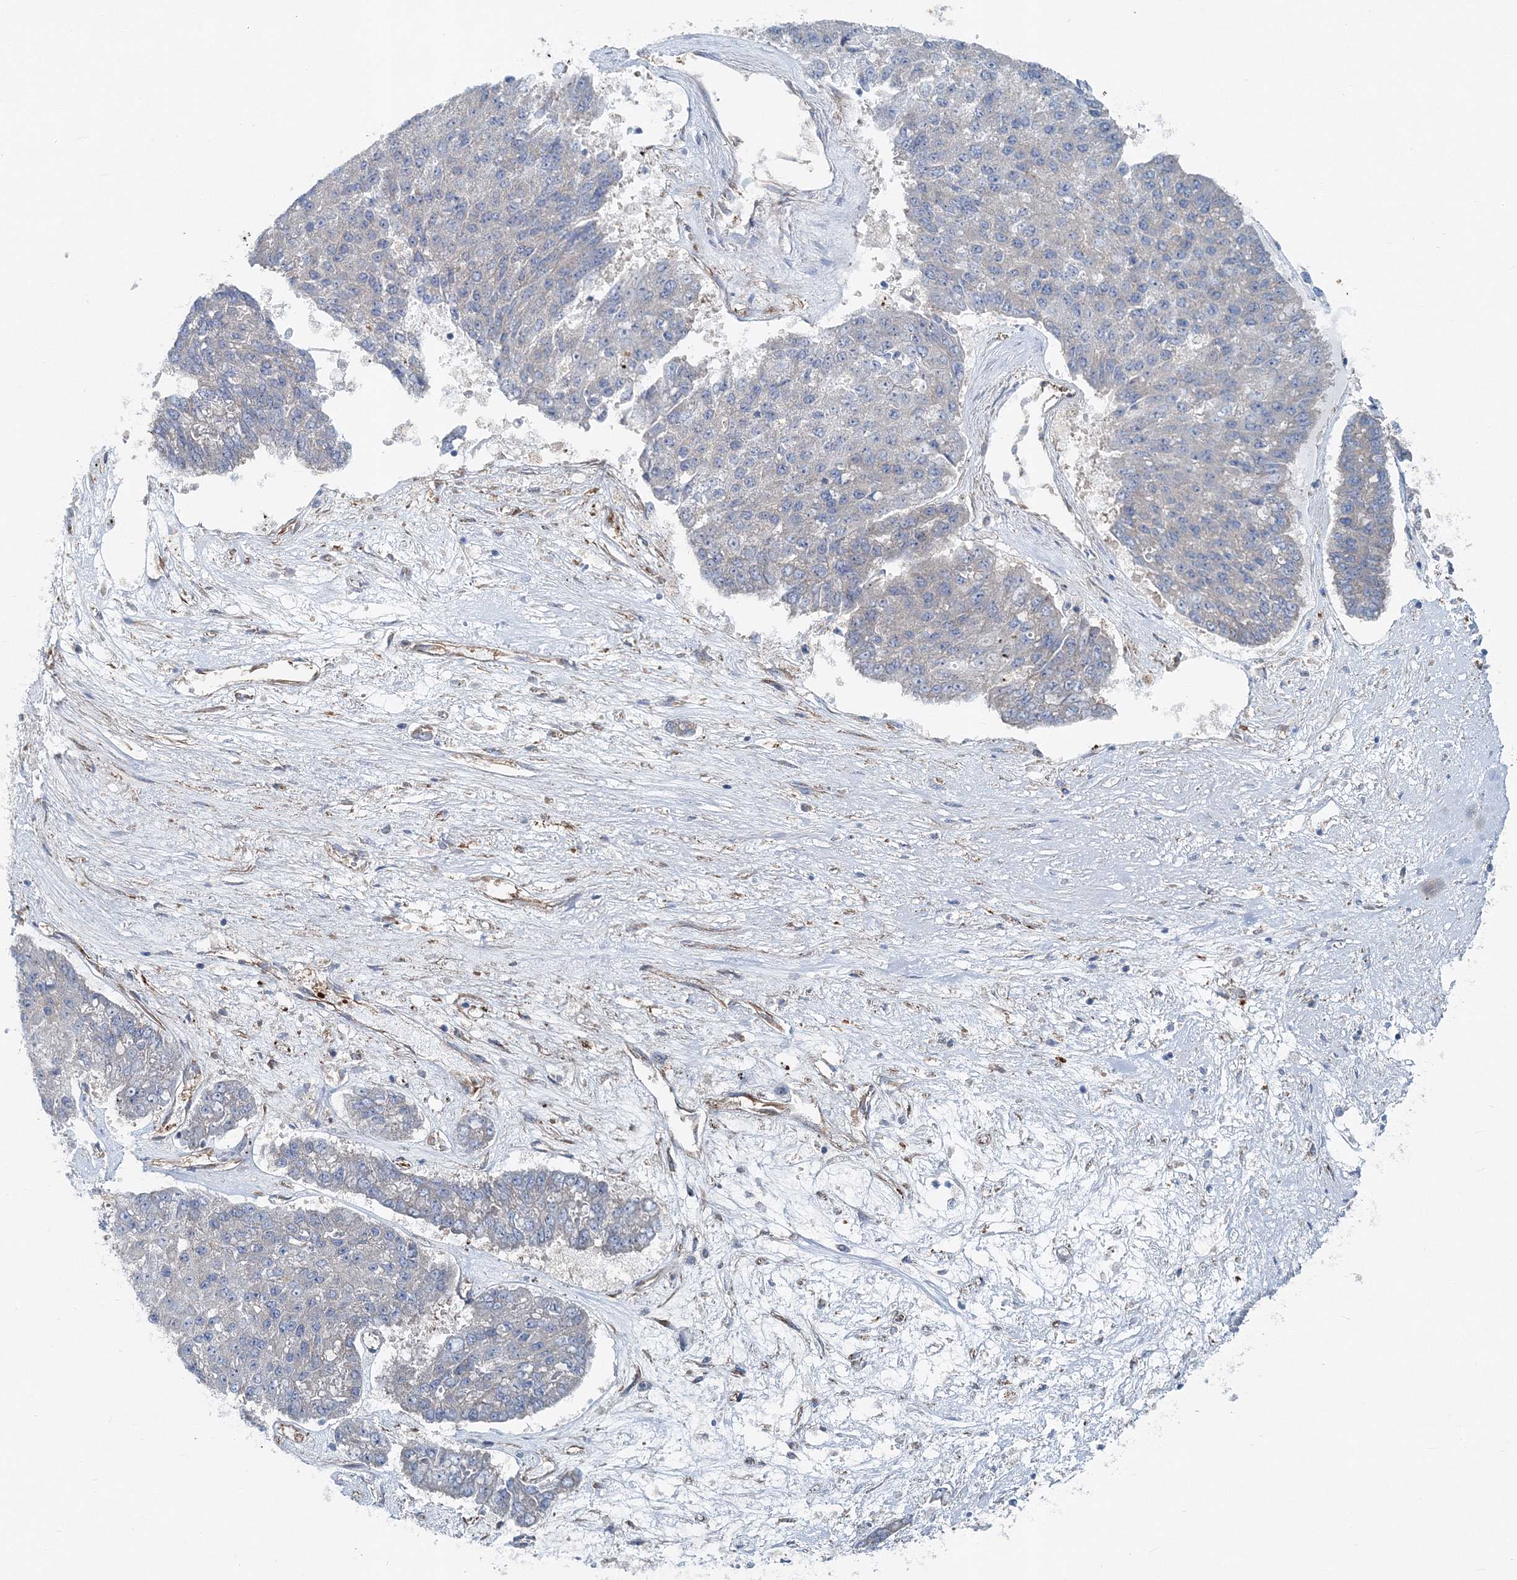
{"staining": {"intensity": "negative", "quantity": "none", "location": "none"}, "tissue": "pancreatic cancer", "cell_type": "Tumor cells", "image_type": "cancer", "snomed": [{"axis": "morphology", "description": "Adenocarcinoma, NOS"}, {"axis": "topography", "description": "Pancreas"}], "caption": "IHC image of neoplastic tissue: pancreatic cancer (adenocarcinoma) stained with DAB (3,3'-diaminobenzidine) displays no significant protein staining in tumor cells.", "gene": "MPHOSPH9", "patient": {"sex": "male", "age": 50}}